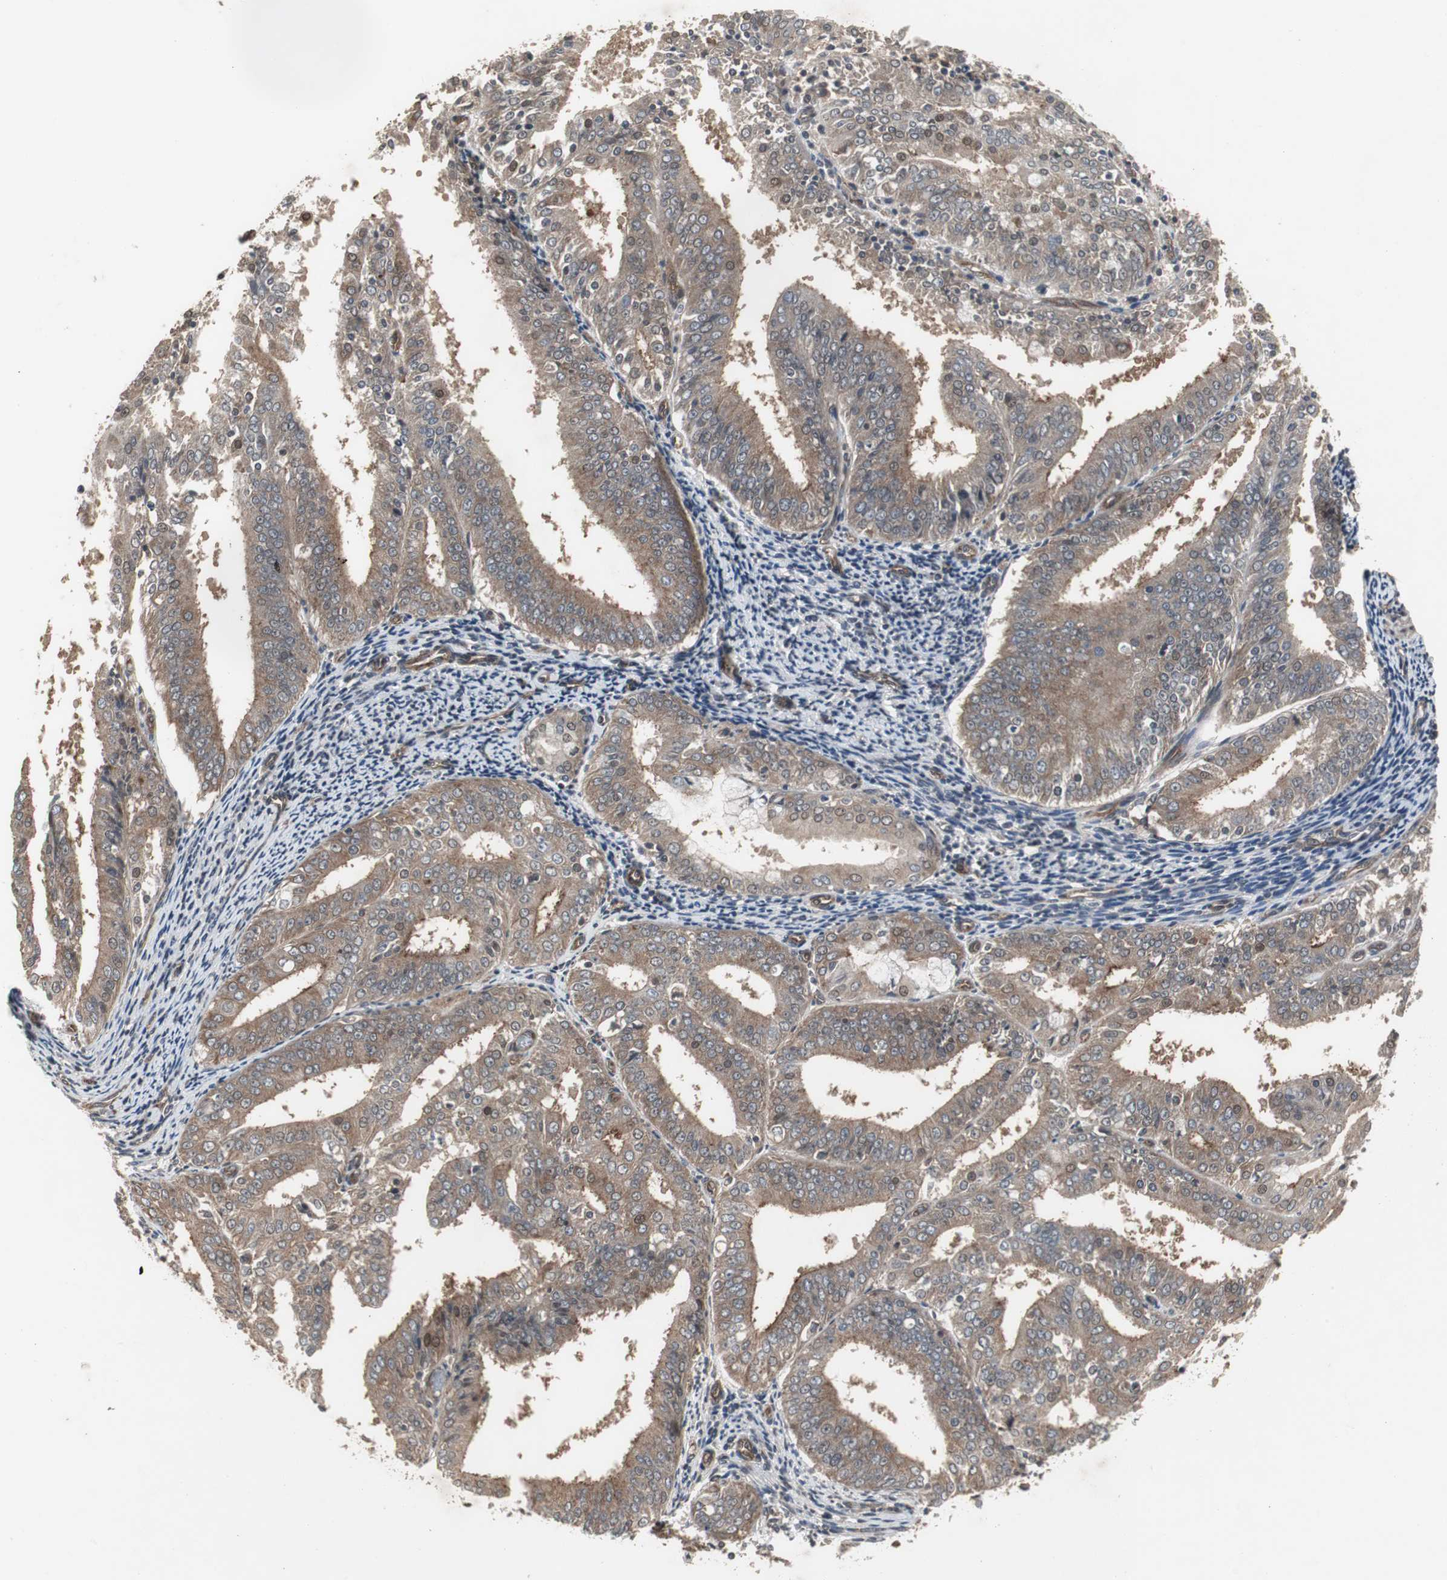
{"staining": {"intensity": "moderate", "quantity": ">75%", "location": "cytoplasmic/membranous"}, "tissue": "endometrial cancer", "cell_type": "Tumor cells", "image_type": "cancer", "snomed": [{"axis": "morphology", "description": "Adenocarcinoma, NOS"}, {"axis": "topography", "description": "Endometrium"}], "caption": "Brown immunohistochemical staining in endometrial cancer demonstrates moderate cytoplasmic/membranous expression in about >75% of tumor cells.", "gene": "ATP2B2", "patient": {"sex": "female", "age": 63}}